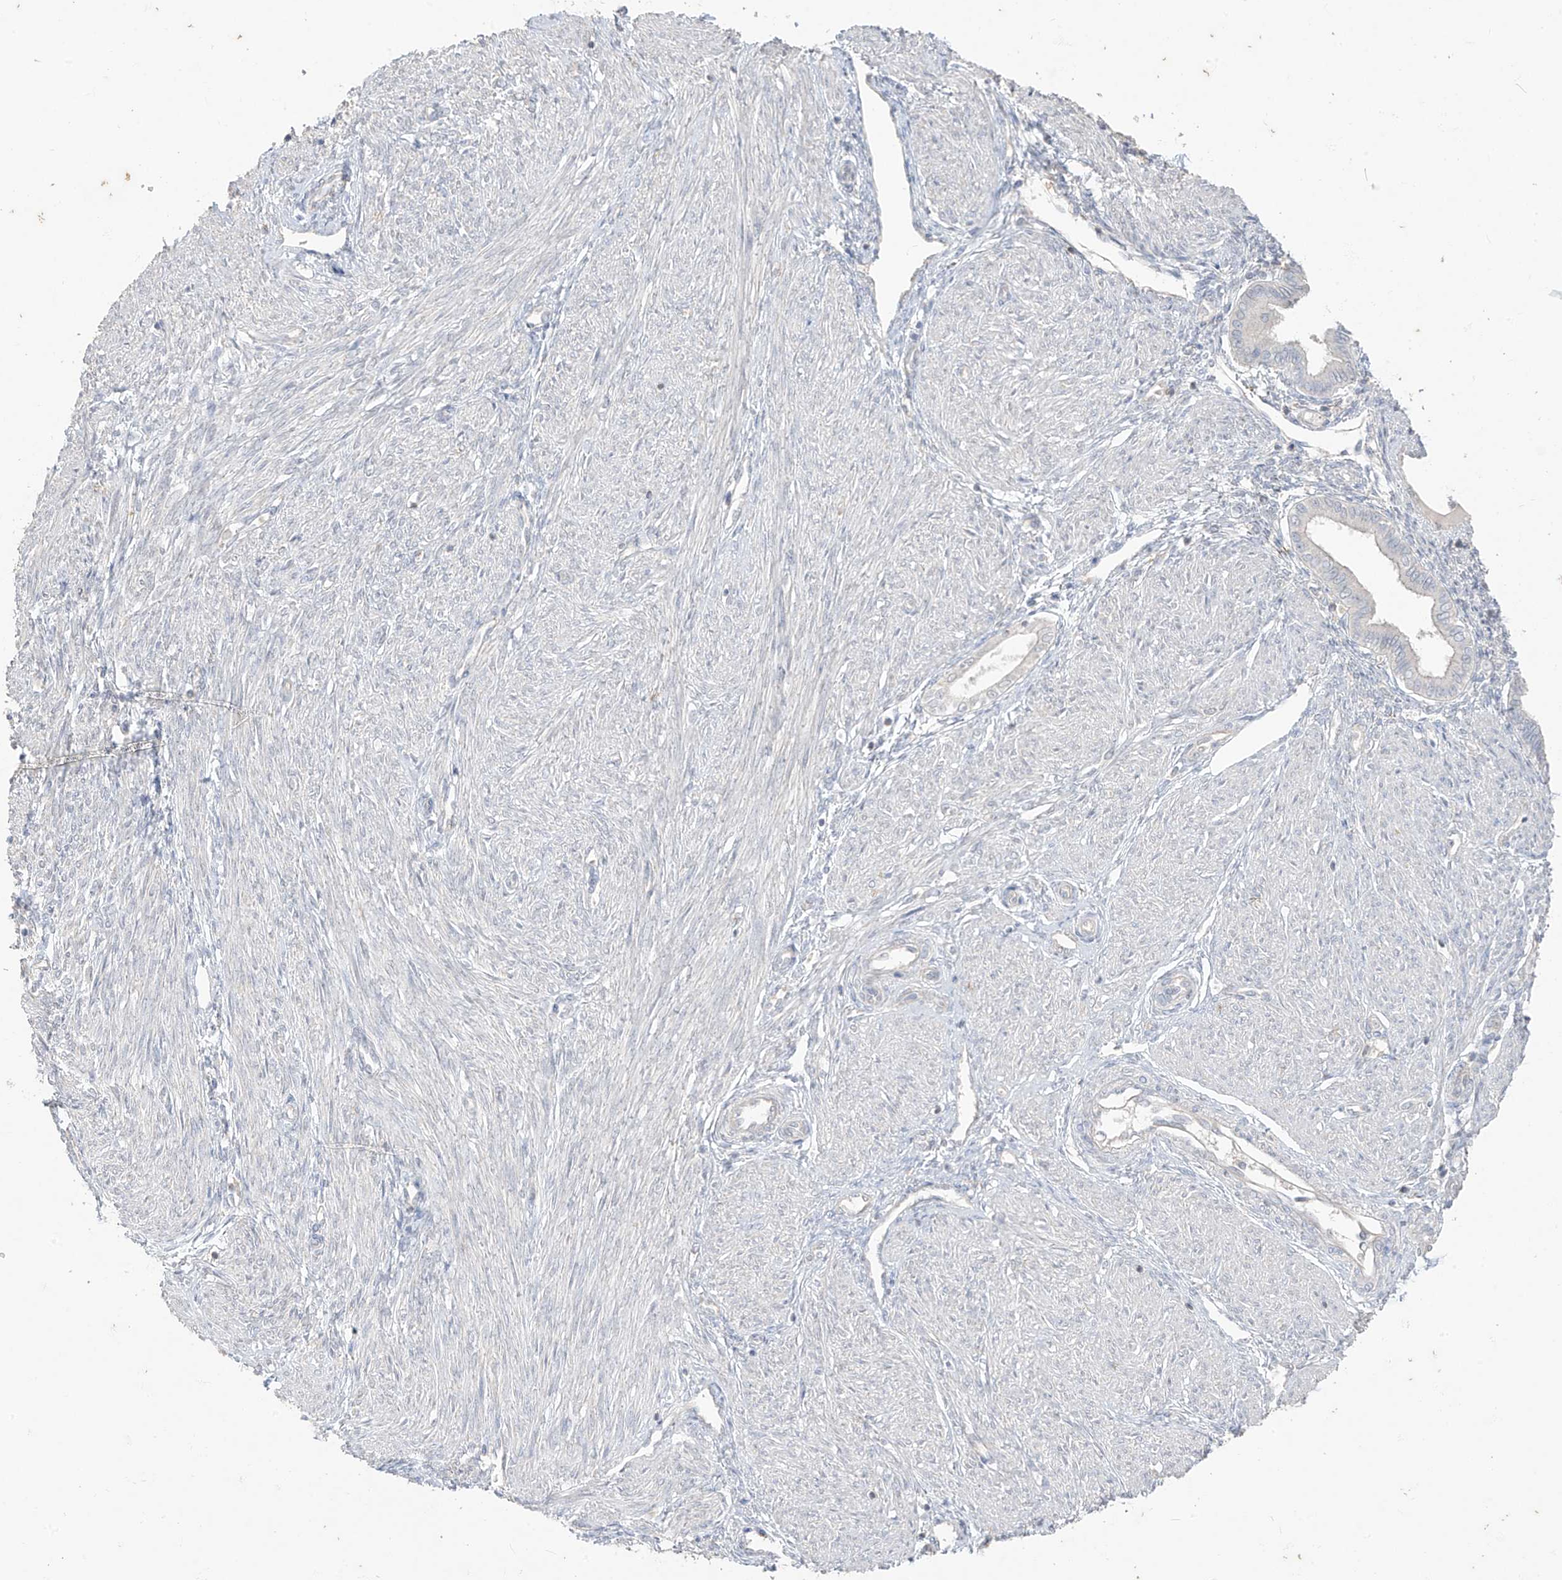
{"staining": {"intensity": "negative", "quantity": "none", "location": "none"}, "tissue": "endometrium", "cell_type": "Cells in endometrial stroma", "image_type": "normal", "snomed": [{"axis": "morphology", "description": "Normal tissue, NOS"}, {"axis": "topography", "description": "Endometrium"}], "caption": "Histopathology image shows no protein staining in cells in endometrial stroma of unremarkable endometrium.", "gene": "ANGEL2", "patient": {"sex": "female", "age": 53}}